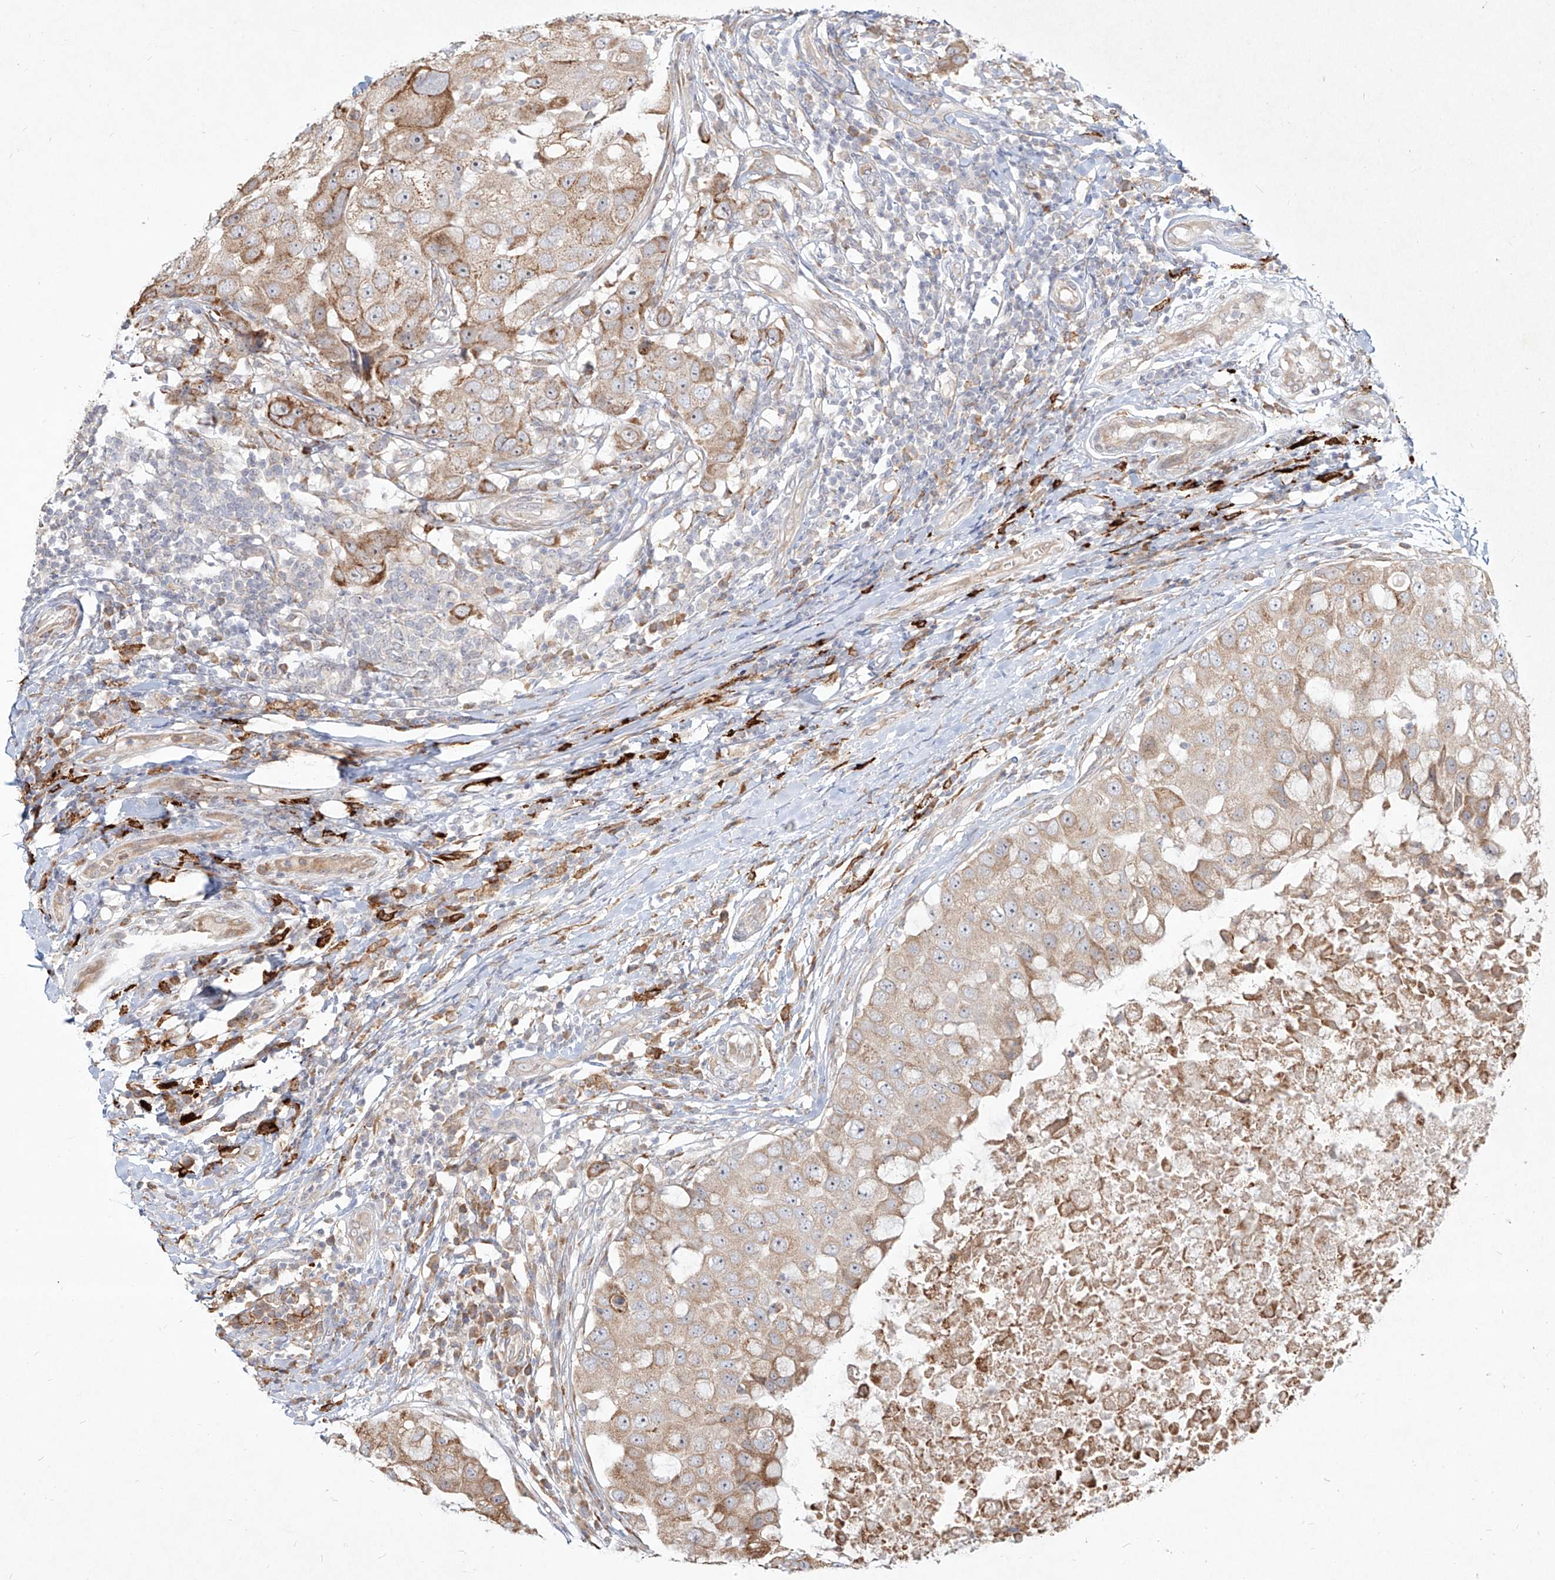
{"staining": {"intensity": "moderate", "quantity": ">75%", "location": "cytoplasmic/membranous"}, "tissue": "breast cancer", "cell_type": "Tumor cells", "image_type": "cancer", "snomed": [{"axis": "morphology", "description": "Duct carcinoma"}, {"axis": "topography", "description": "Breast"}], "caption": "A brown stain labels moderate cytoplasmic/membranous expression of a protein in breast invasive ductal carcinoma tumor cells.", "gene": "CD209", "patient": {"sex": "female", "age": 27}}